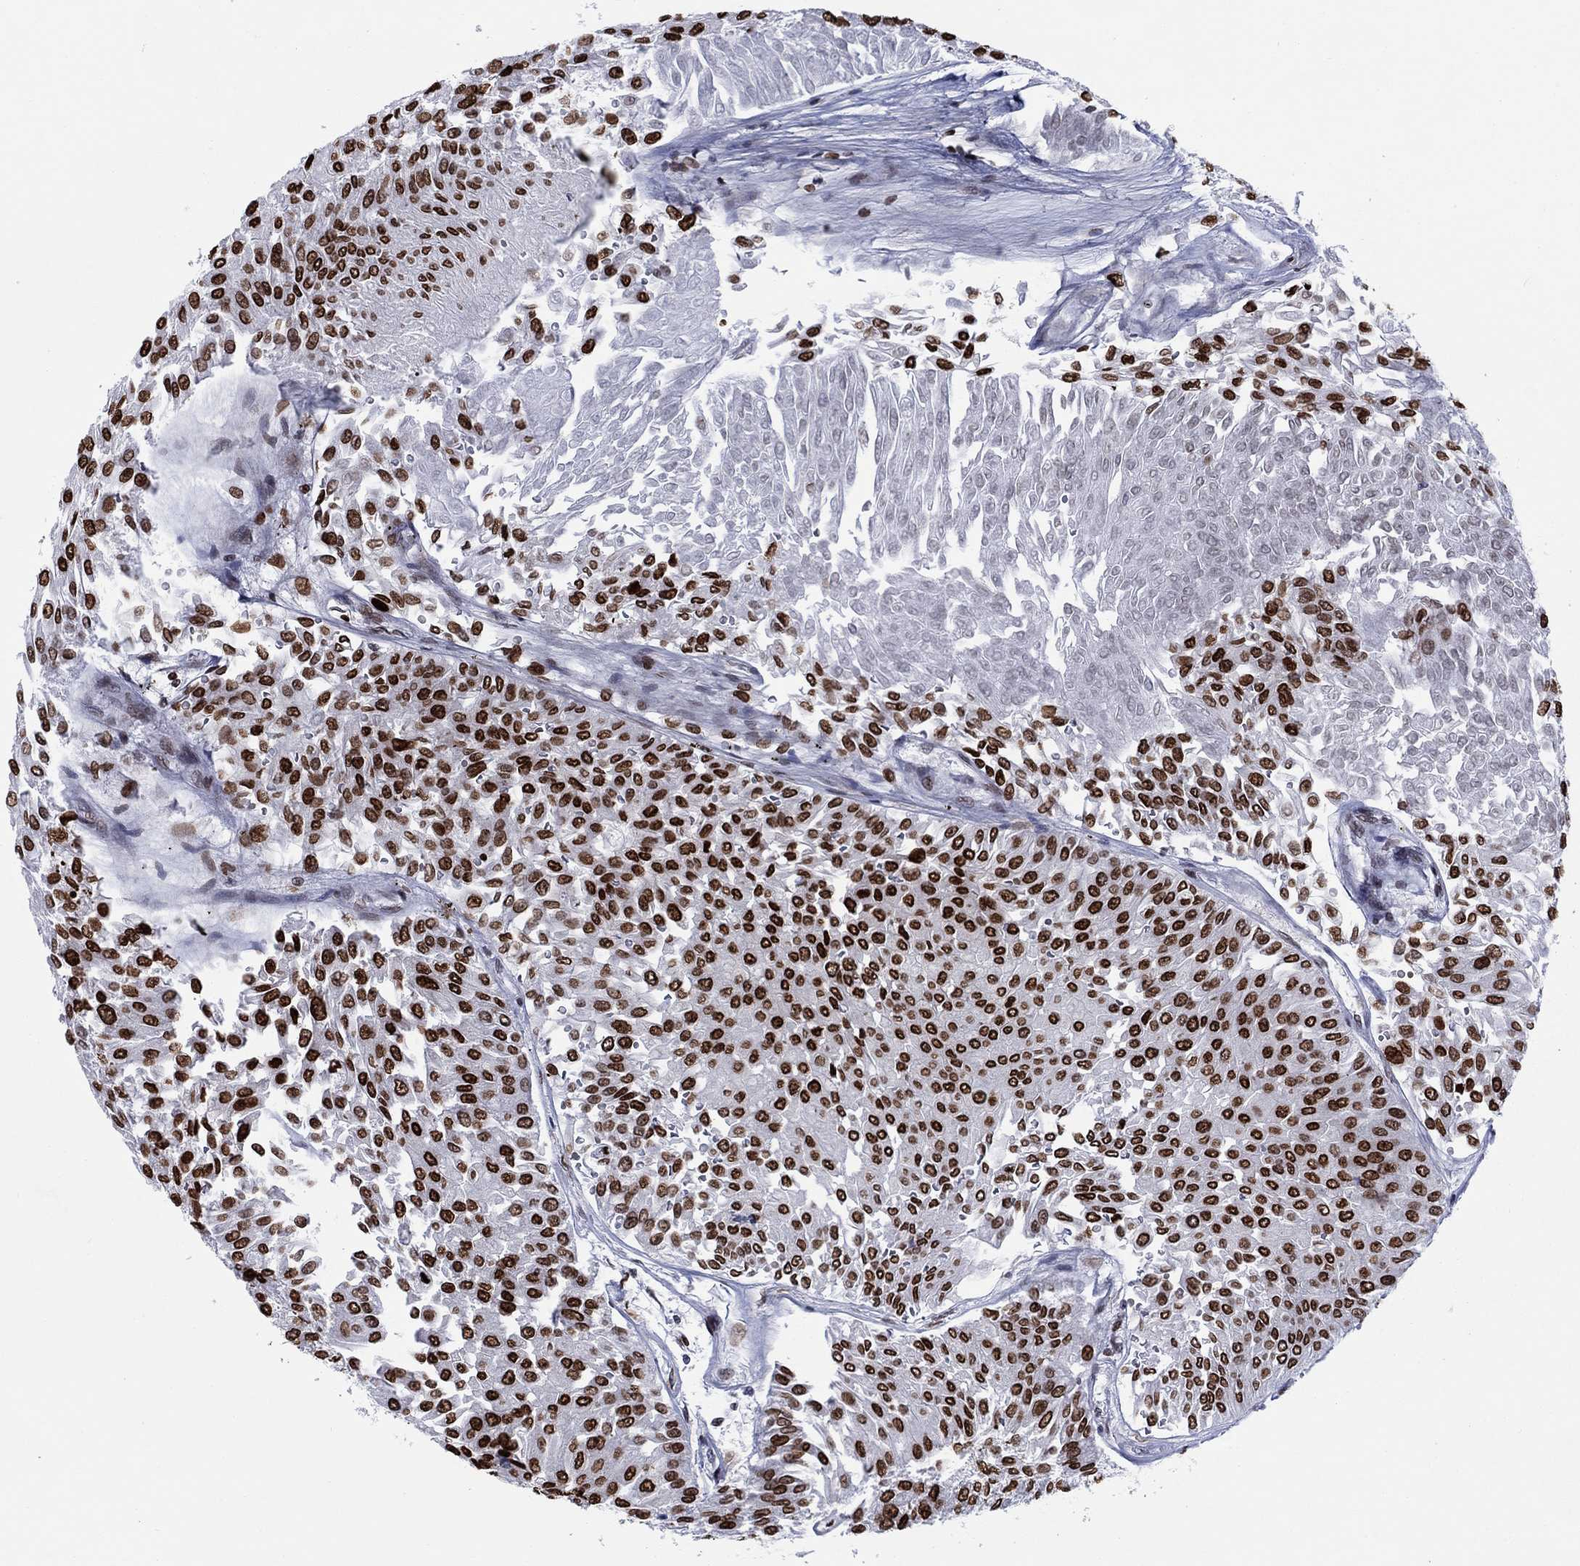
{"staining": {"intensity": "strong", "quantity": "25%-75%", "location": "nuclear"}, "tissue": "urothelial cancer", "cell_type": "Tumor cells", "image_type": "cancer", "snomed": [{"axis": "morphology", "description": "Urothelial carcinoma, Low grade"}, {"axis": "topography", "description": "Urinary bladder"}], "caption": "Immunohistochemical staining of urothelial cancer demonstrates high levels of strong nuclear expression in about 25%-75% of tumor cells.", "gene": "HMGA1", "patient": {"sex": "male", "age": 67}}